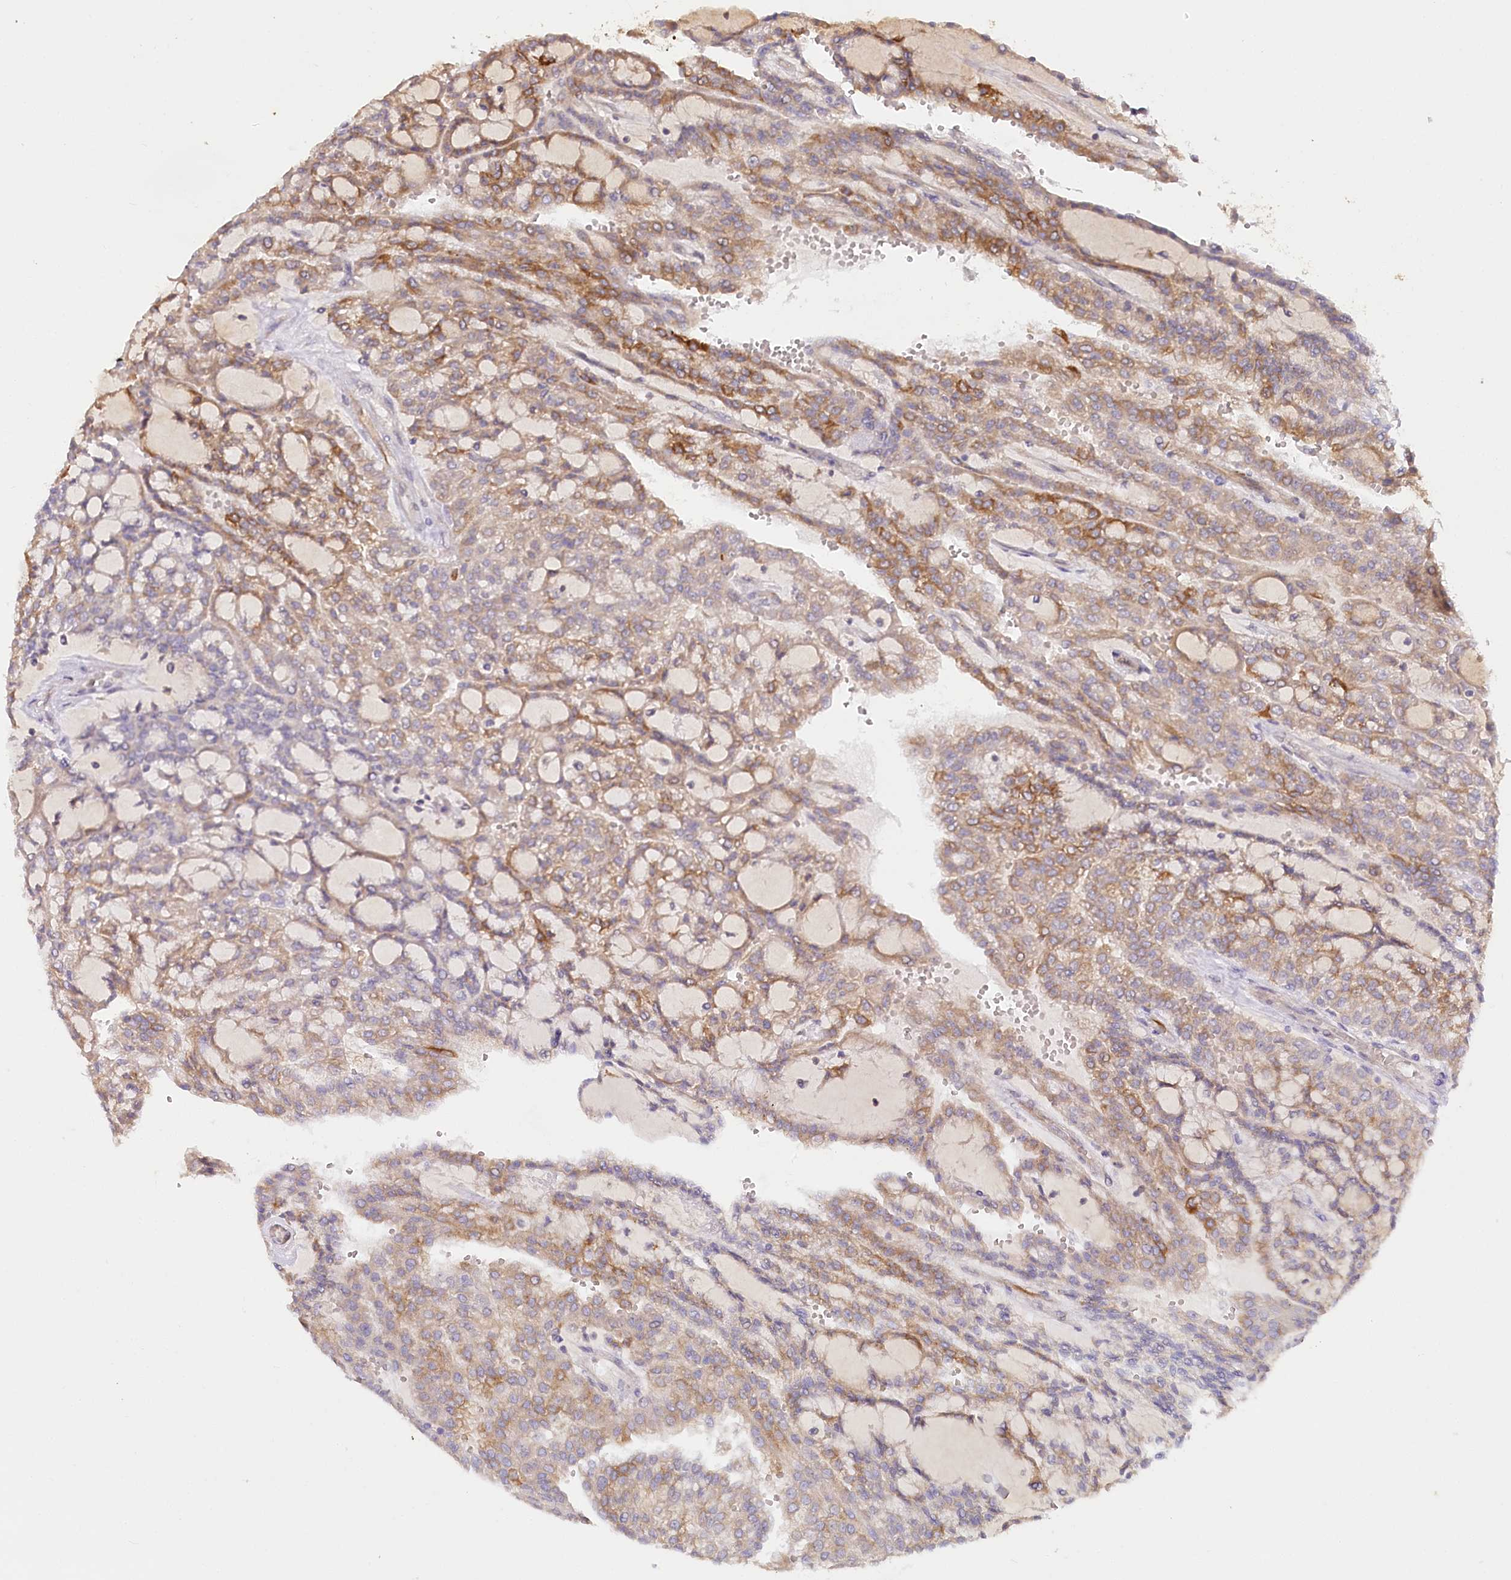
{"staining": {"intensity": "moderate", "quantity": "25%-75%", "location": "cytoplasmic/membranous"}, "tissue": "renal cancer", "cell_type": "Tumor cells", "image_type": "cancer", "snomed": [{"axis": "morphology", "description": "Adenocarcinoma, NOS"}, {"axis": "topography", "description": "Kidney"}], "caption": "Moderate cytoplasmic/membranous protein expression is identified in approximately 25%-75% of tumor cells in adenocarcinoma (renal).", "gene": "IRAK1BP1", "patient": {"sex": "male", "age": 63}}